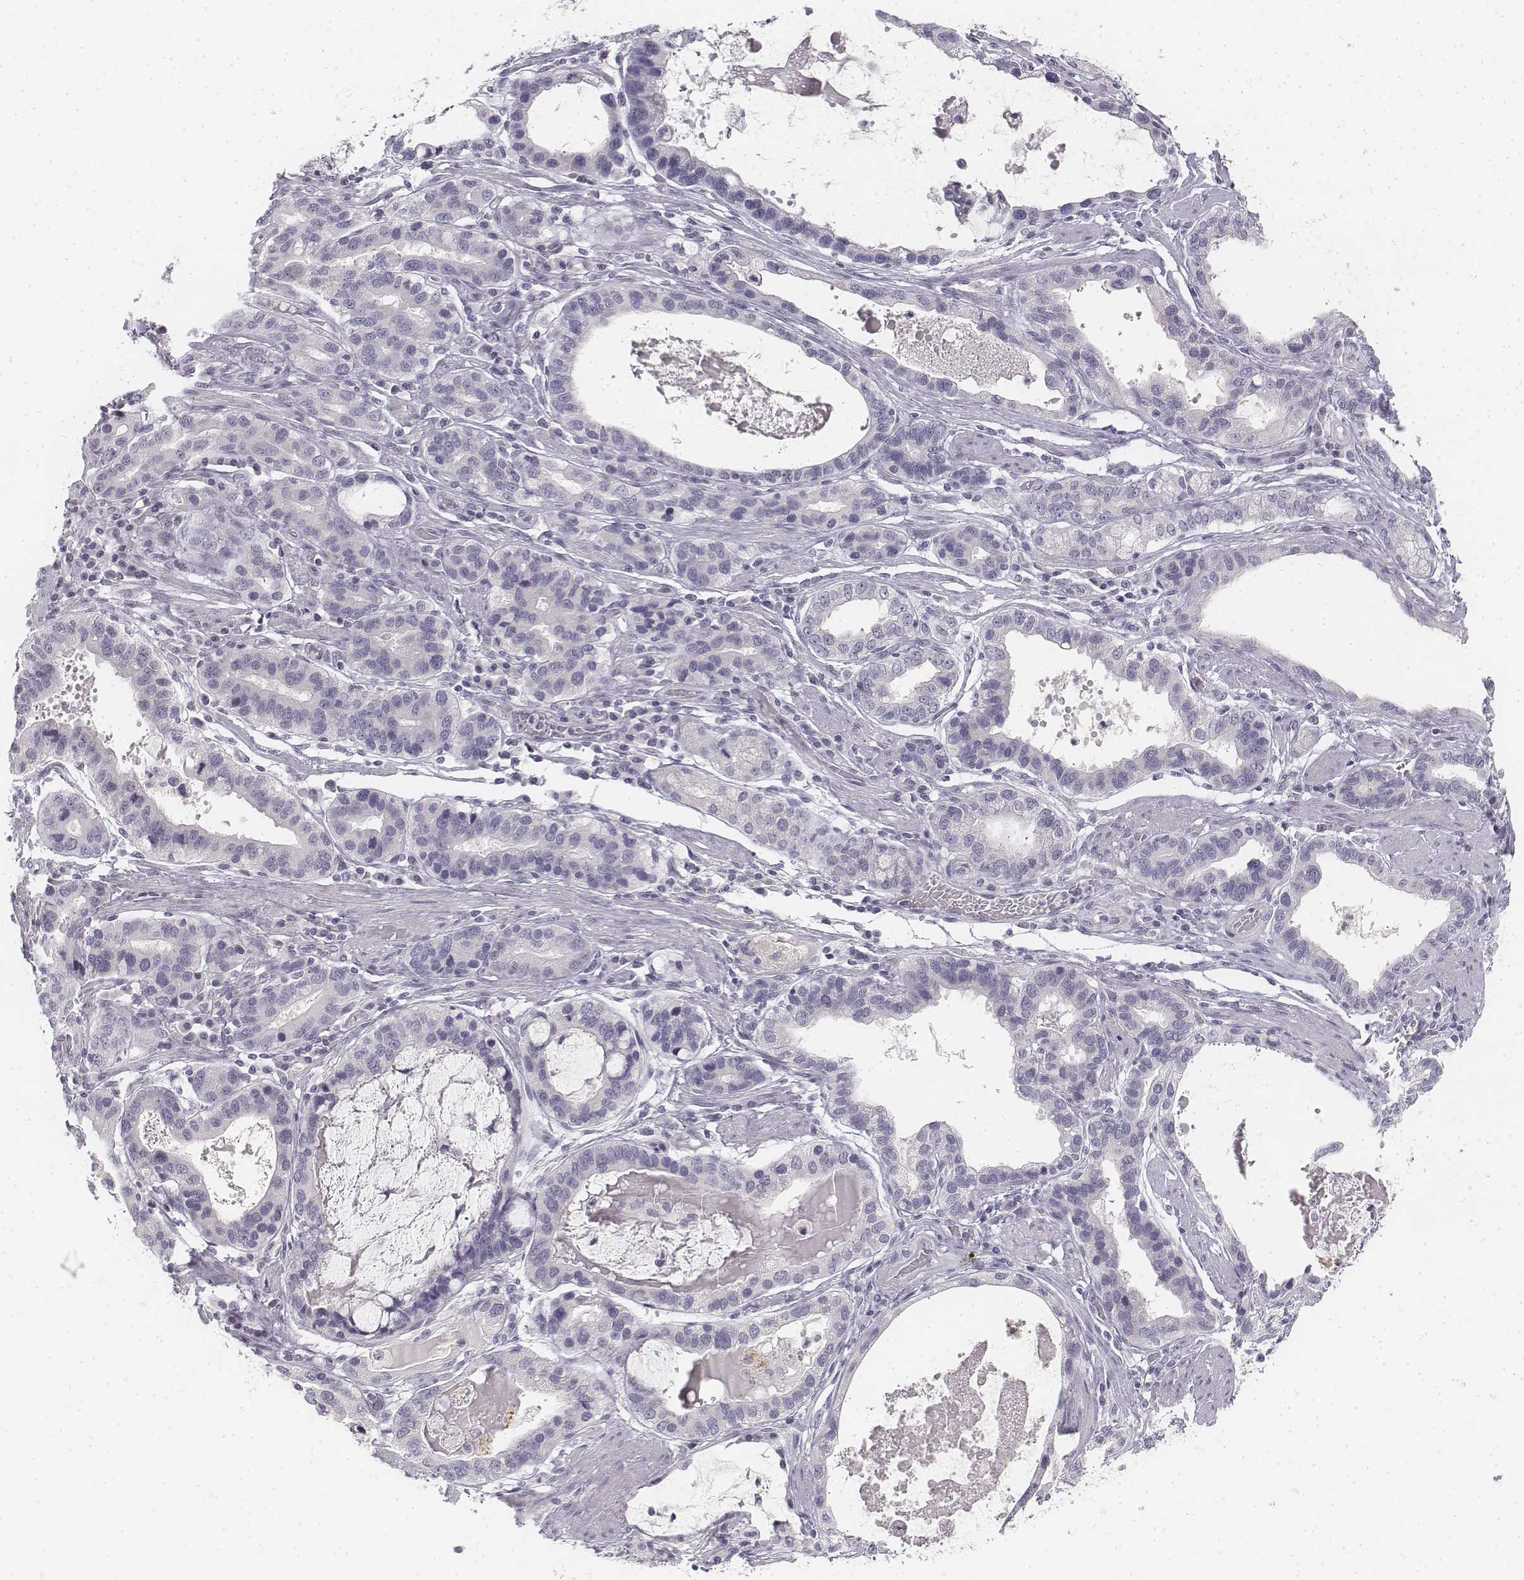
{"staining": {"intensity": "negative", "quantity": "none", "location": "none"}, "tissue": "stomach cancer", "cell_type": "Tumor cells", "image_type": "cancer", "snomed": [{"axis": "morphology", "description": "Adenocarcinoma, NOS"}, {"axis": "topography", "description": "Stomach, lower"}], "caption": "Human adenocarcinoma (stomach) stained for a protein using immunohistochemistry displays no expression in tumor cells.", "gene": "KRTAP2-1", "patient": {"sex": "female", "age": 76}}